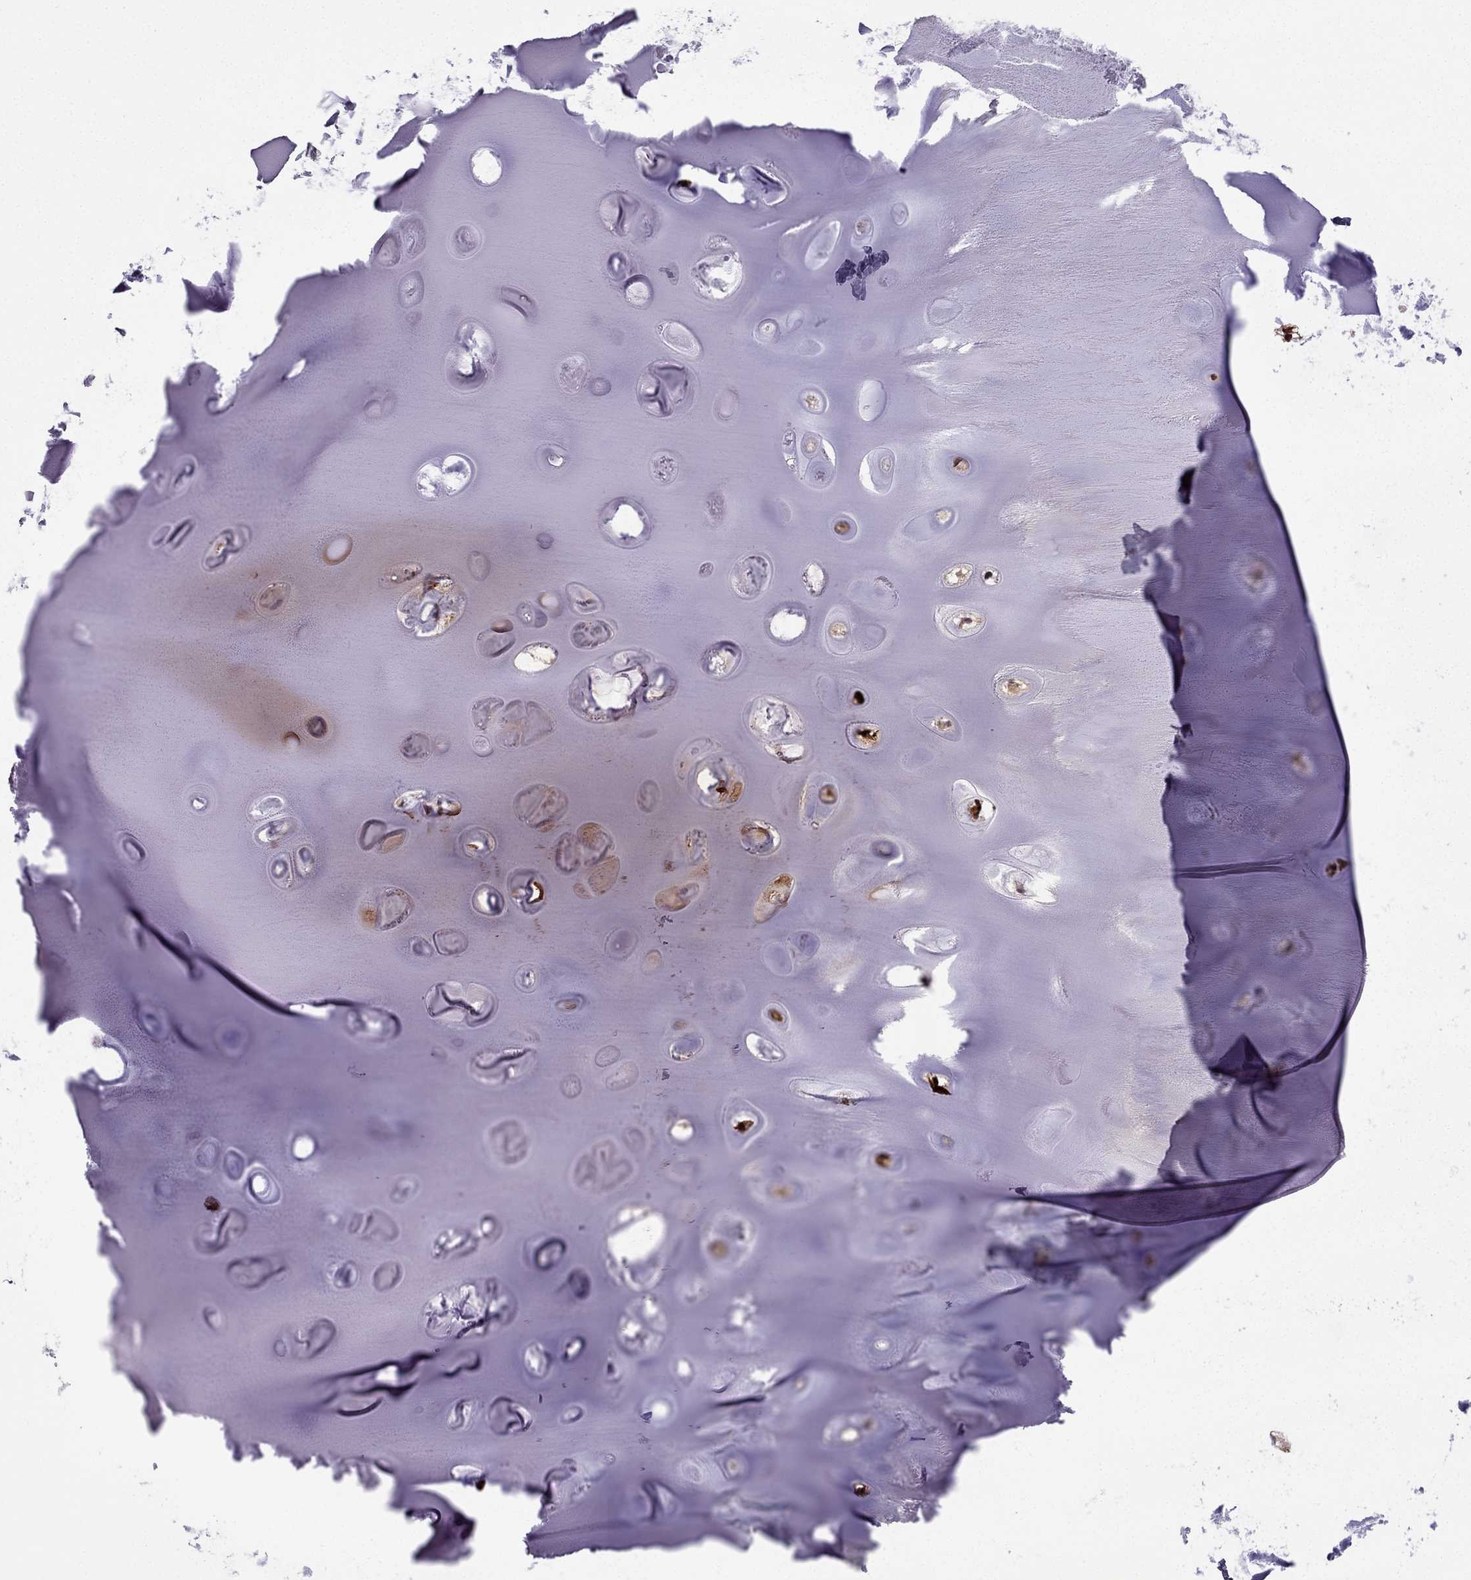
{"staining": {"intensity": "moderate", "quantity": "<25%", "location": "cytoplasmic/membranous"}, "tissue": "soft tissue", "cell_type": "Chondrocytes", "image_type": "normal", "snomed": [{"axis": "morphology", "description": "Normal tissue, NOS"}, {"axis": "morphology", "description": "Squamous cell carcinoma, NOS"}, {"axis": "topography", "description": "Cartilage tissue"}, {"axis": "topography", "description": "Lung"}], "caption": "Soft tissue stained for a protein shows moderate cytoplasmic/membranous positivity in chondrocytes. The staining is performed using DAB (3,3'-diaminobenzidine) brown chromogen to label protein expression. The nuclei are counter-stained blue using hematoxylin.", "gene": "LMTK3", "patient": {"sex": "male", "age": 66}}